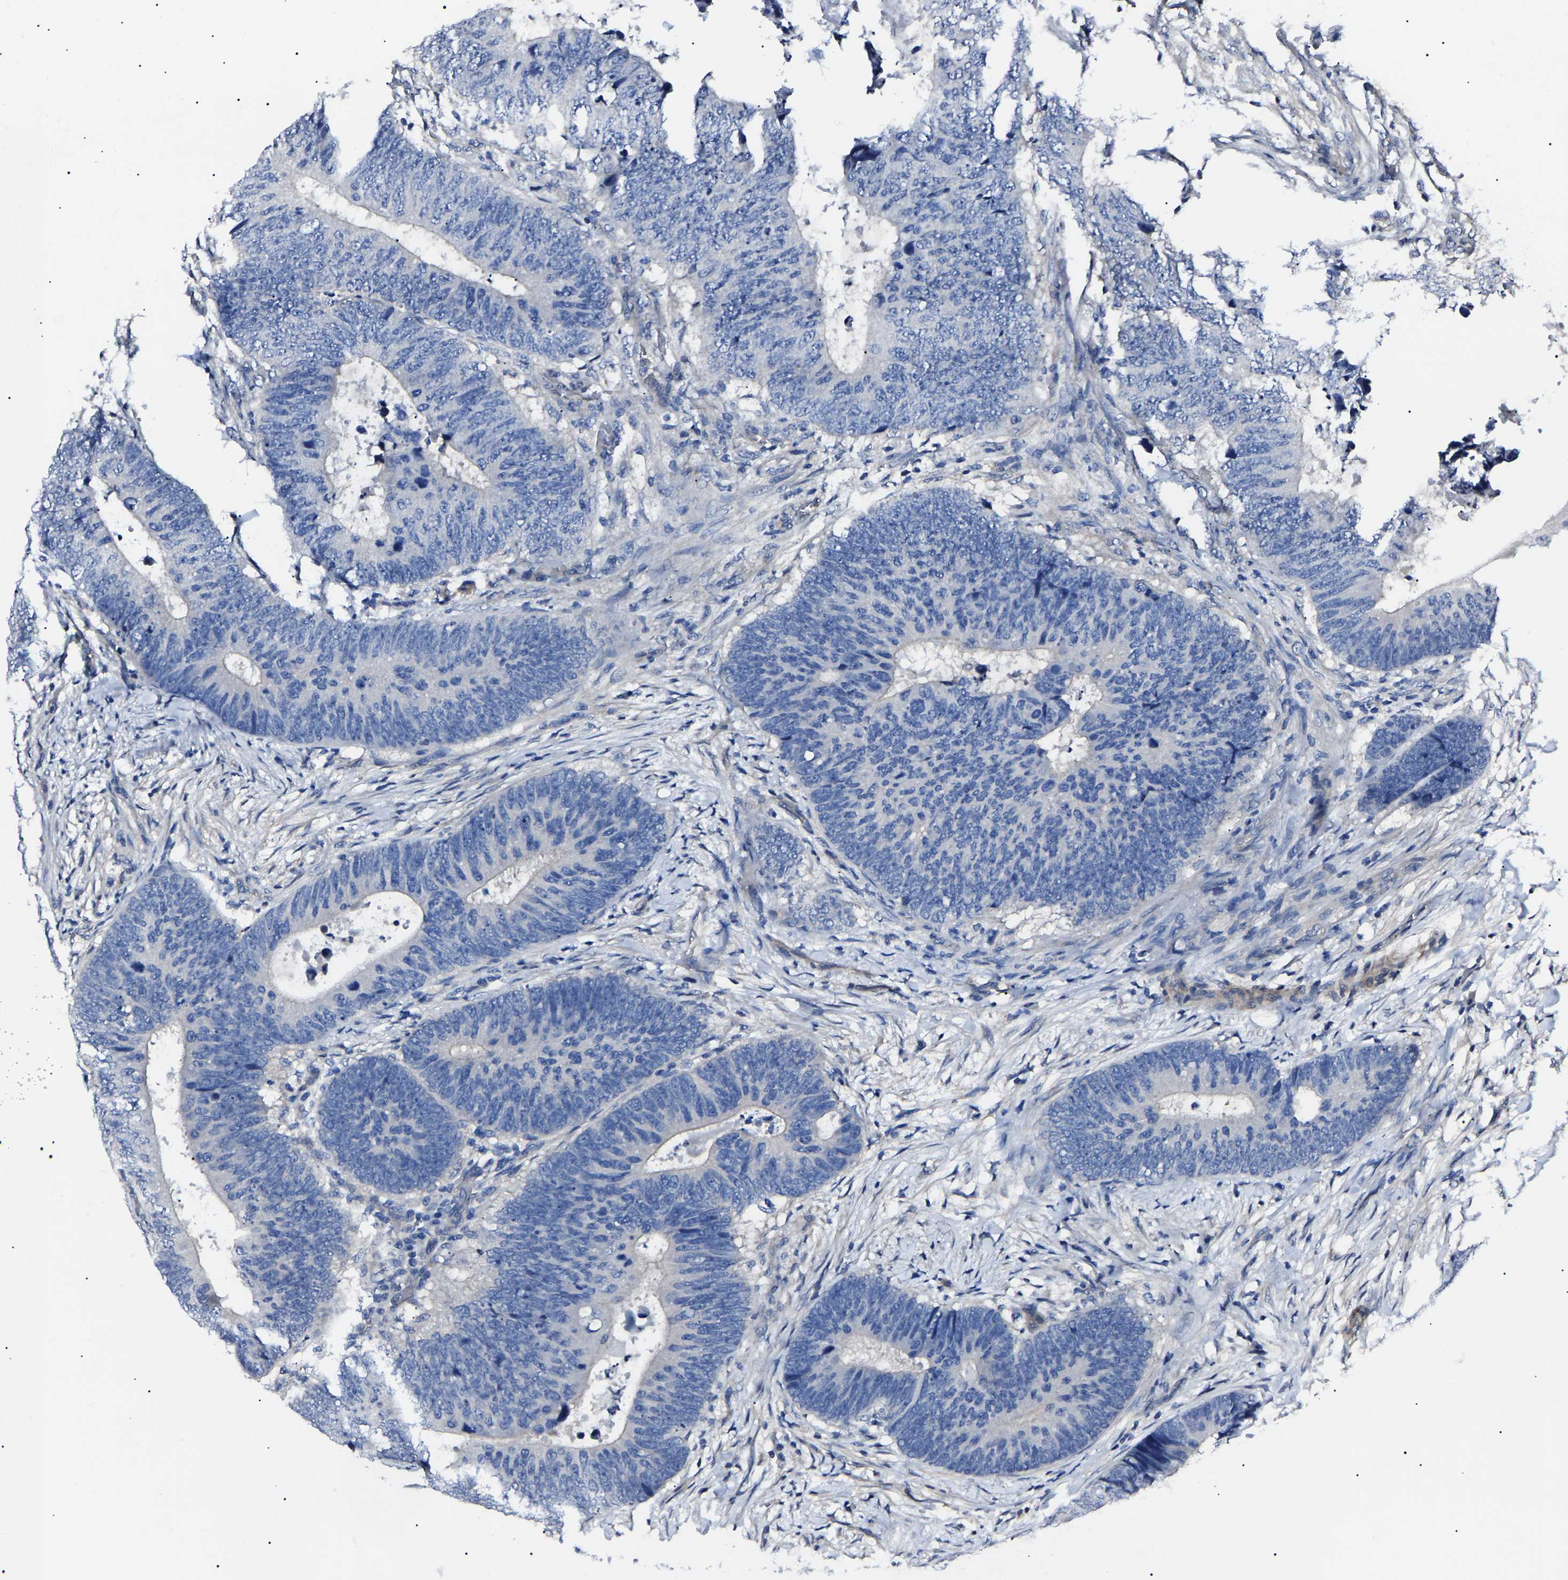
{"staining": {"intensity": "negative", "quantity": "none", "location": "none"}, "tissue": "colorectal cancer", "cell_type": "Tumor cells", "image_type": "cancer", "snomed": [{"axis": "morphology", "description": "Adenocarcinoma, NOS"}, {"axis": "topography", "description": "Colon"}], "caption": "A high-resolution micrograph shows IHC staining of colorectal cancer, which exhibits no significant staining in tumor cells. Brightfield microscopy of immunohistochemistry stained with DAB (3,3'-diaminobenzidine) (brown) and hematoxylin (blue), captured at high magnification.", "gene": "KLHL42", "patient": {"sex": "male", "age": 56}}